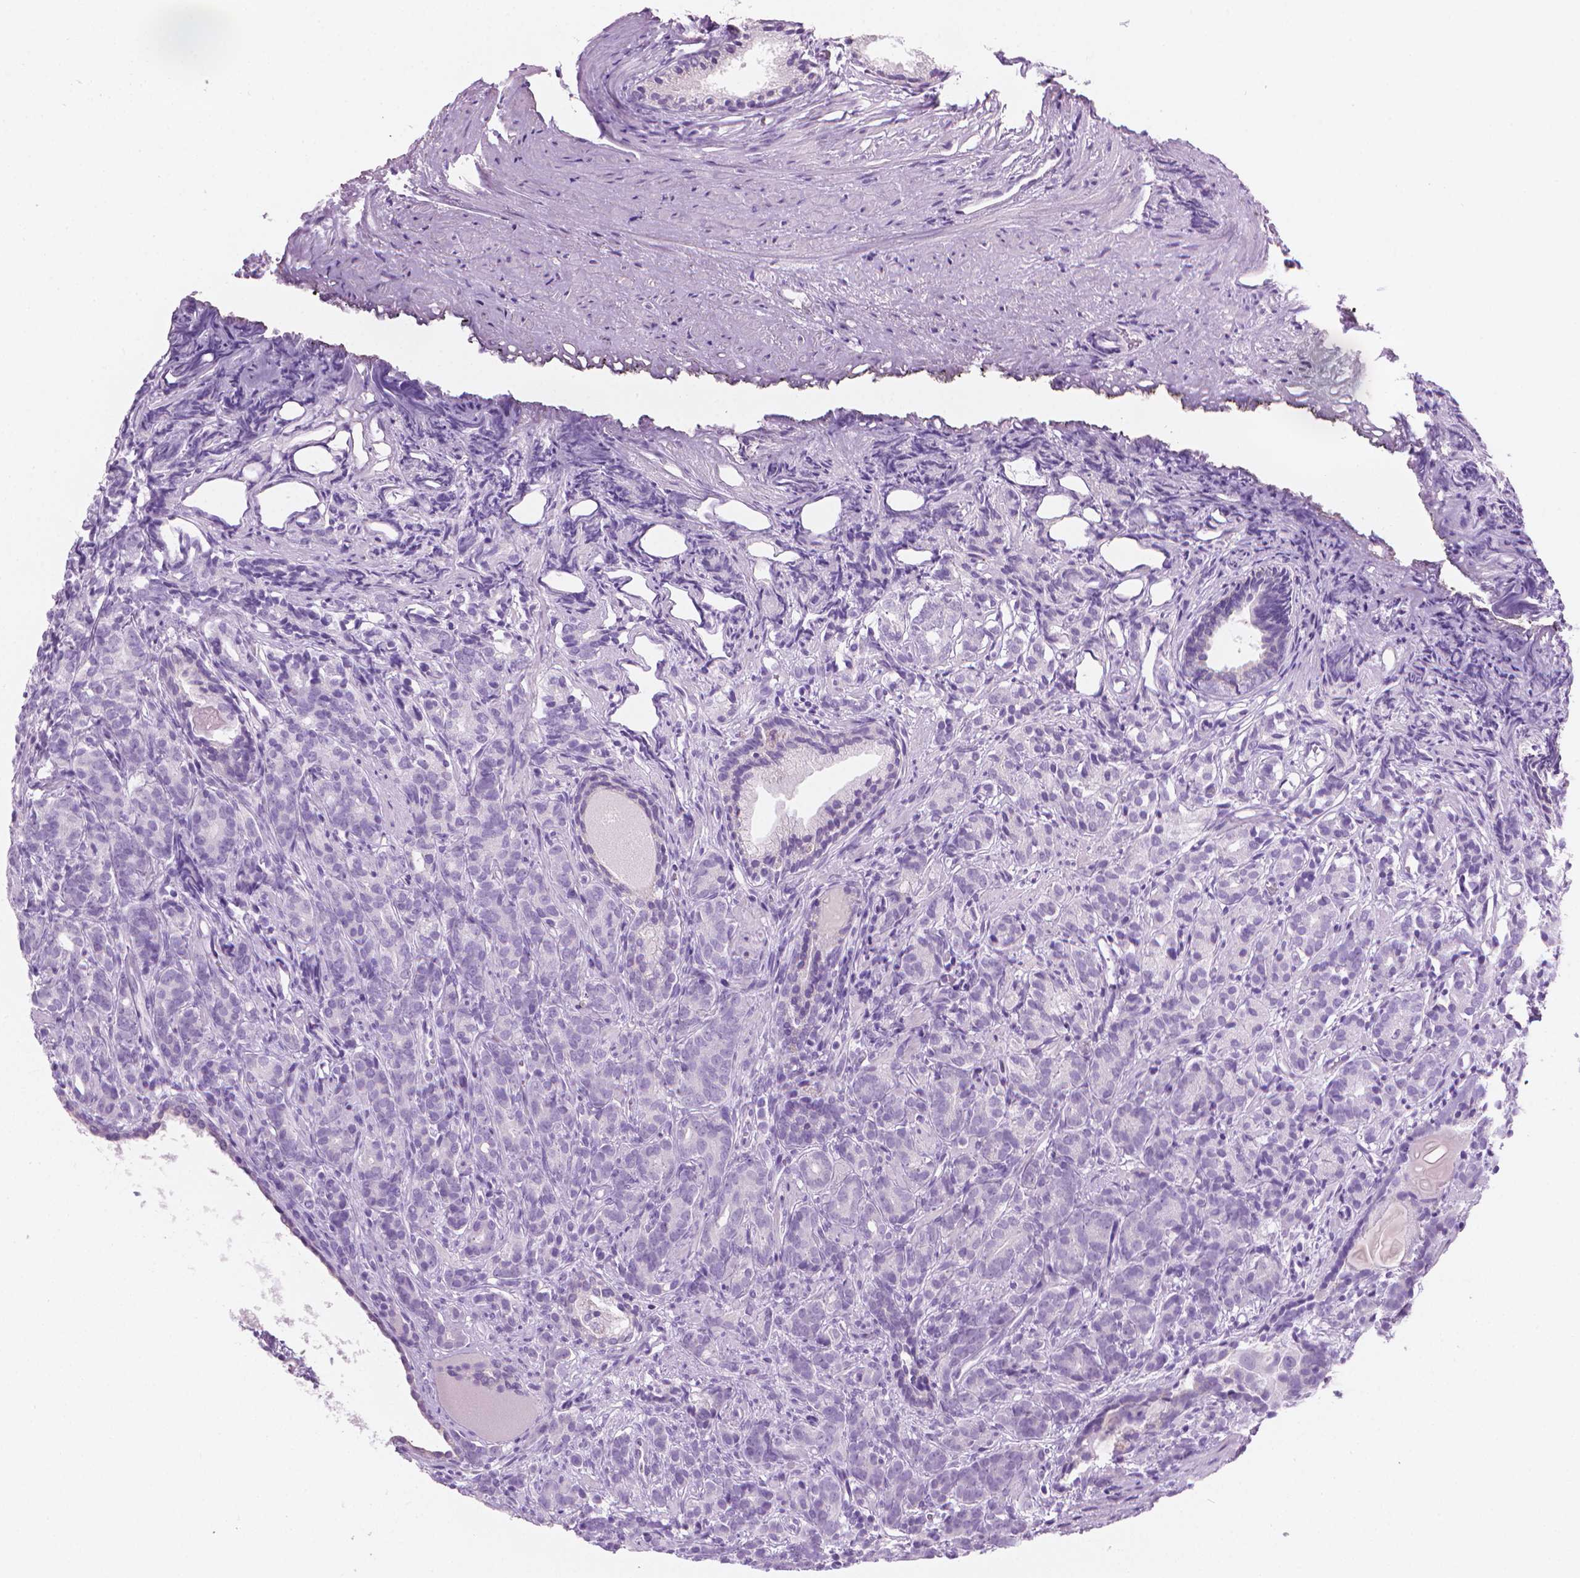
{"staining": {"intensity": "negative", "quantity": "none", "location": "none"}, "tissue": "prostate cancer", "cell_type": "Tumor cells", "image_type": "cancer", "snomed": [{"axis": "morphology", "description": "Adenocarcinoma, High grade"}, {"axis": "topography", "description": "Prostate"}], "caption": "IHC micrograph of neoplastic tissue: human adenocarcinoma (high-grade) (prostate) stained with DAB exhibits no significant protein positivity in tumor cells. (Stains: DAB (3,3'-diaminobenzidine) immunohistochemistry (IHC) with hematoxylin counter stain, Microscopy: brightfield microscopy at high magnification).", "gene": "TTC29", "patient": {"sex": "male", "age": 84}}